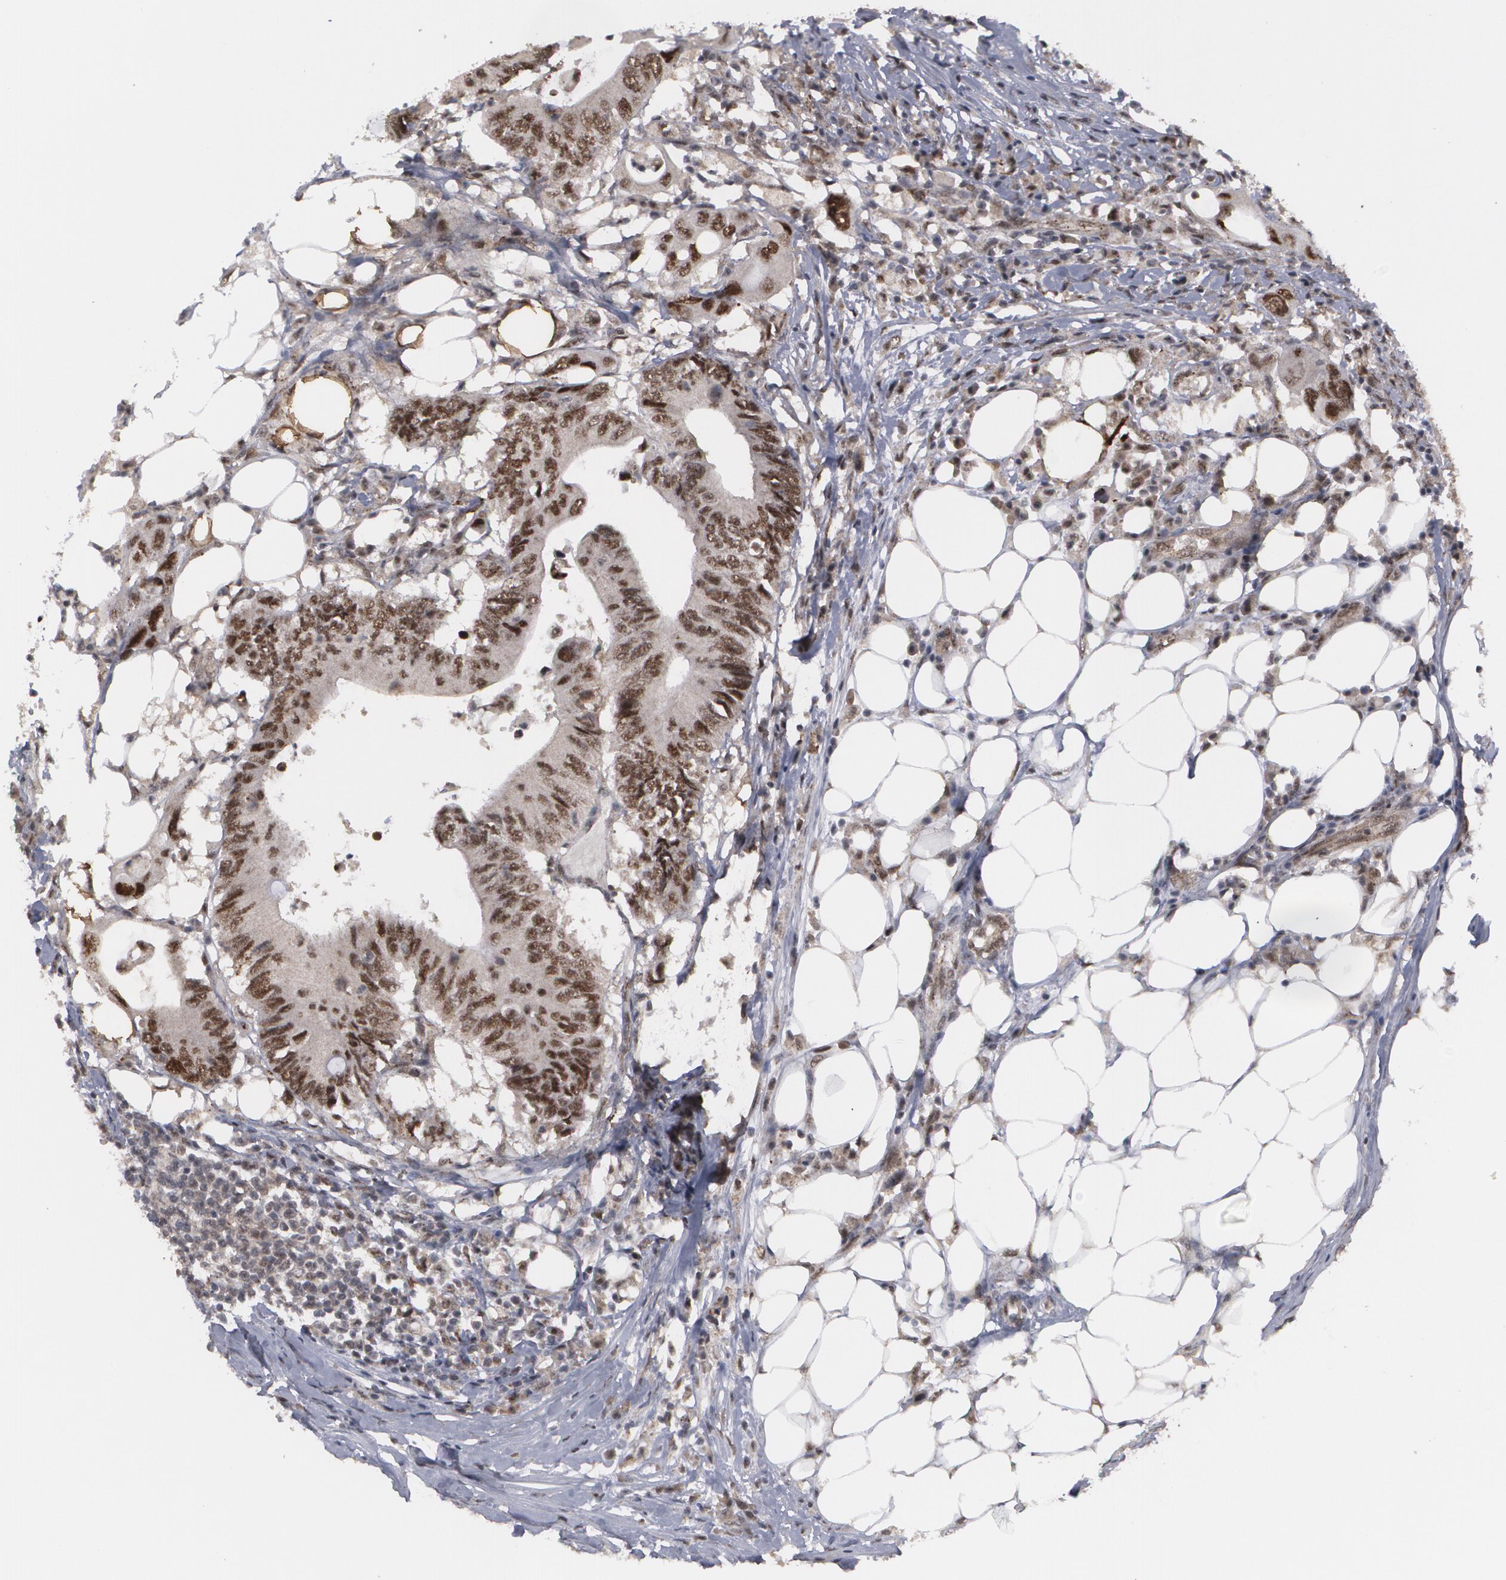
{"staining": {"intensity": "moderate", "quantity": ">75%", "location": "nuclear"}, "tissue": "colorectal cancer", "cell_type": "Tumor cells", "image_type": "cancer", "snomed": [{"axis": "morphology", "description": "Adenocarcinoma, NOS"}, {"axis": "topography", "description": "Colon"}], "caption": "Colorectal cancer stained with a protein marker reveals moderate staining in tumor cells.", "gene": "INTS6", "patient": {"sex": "male", "age": 71}}